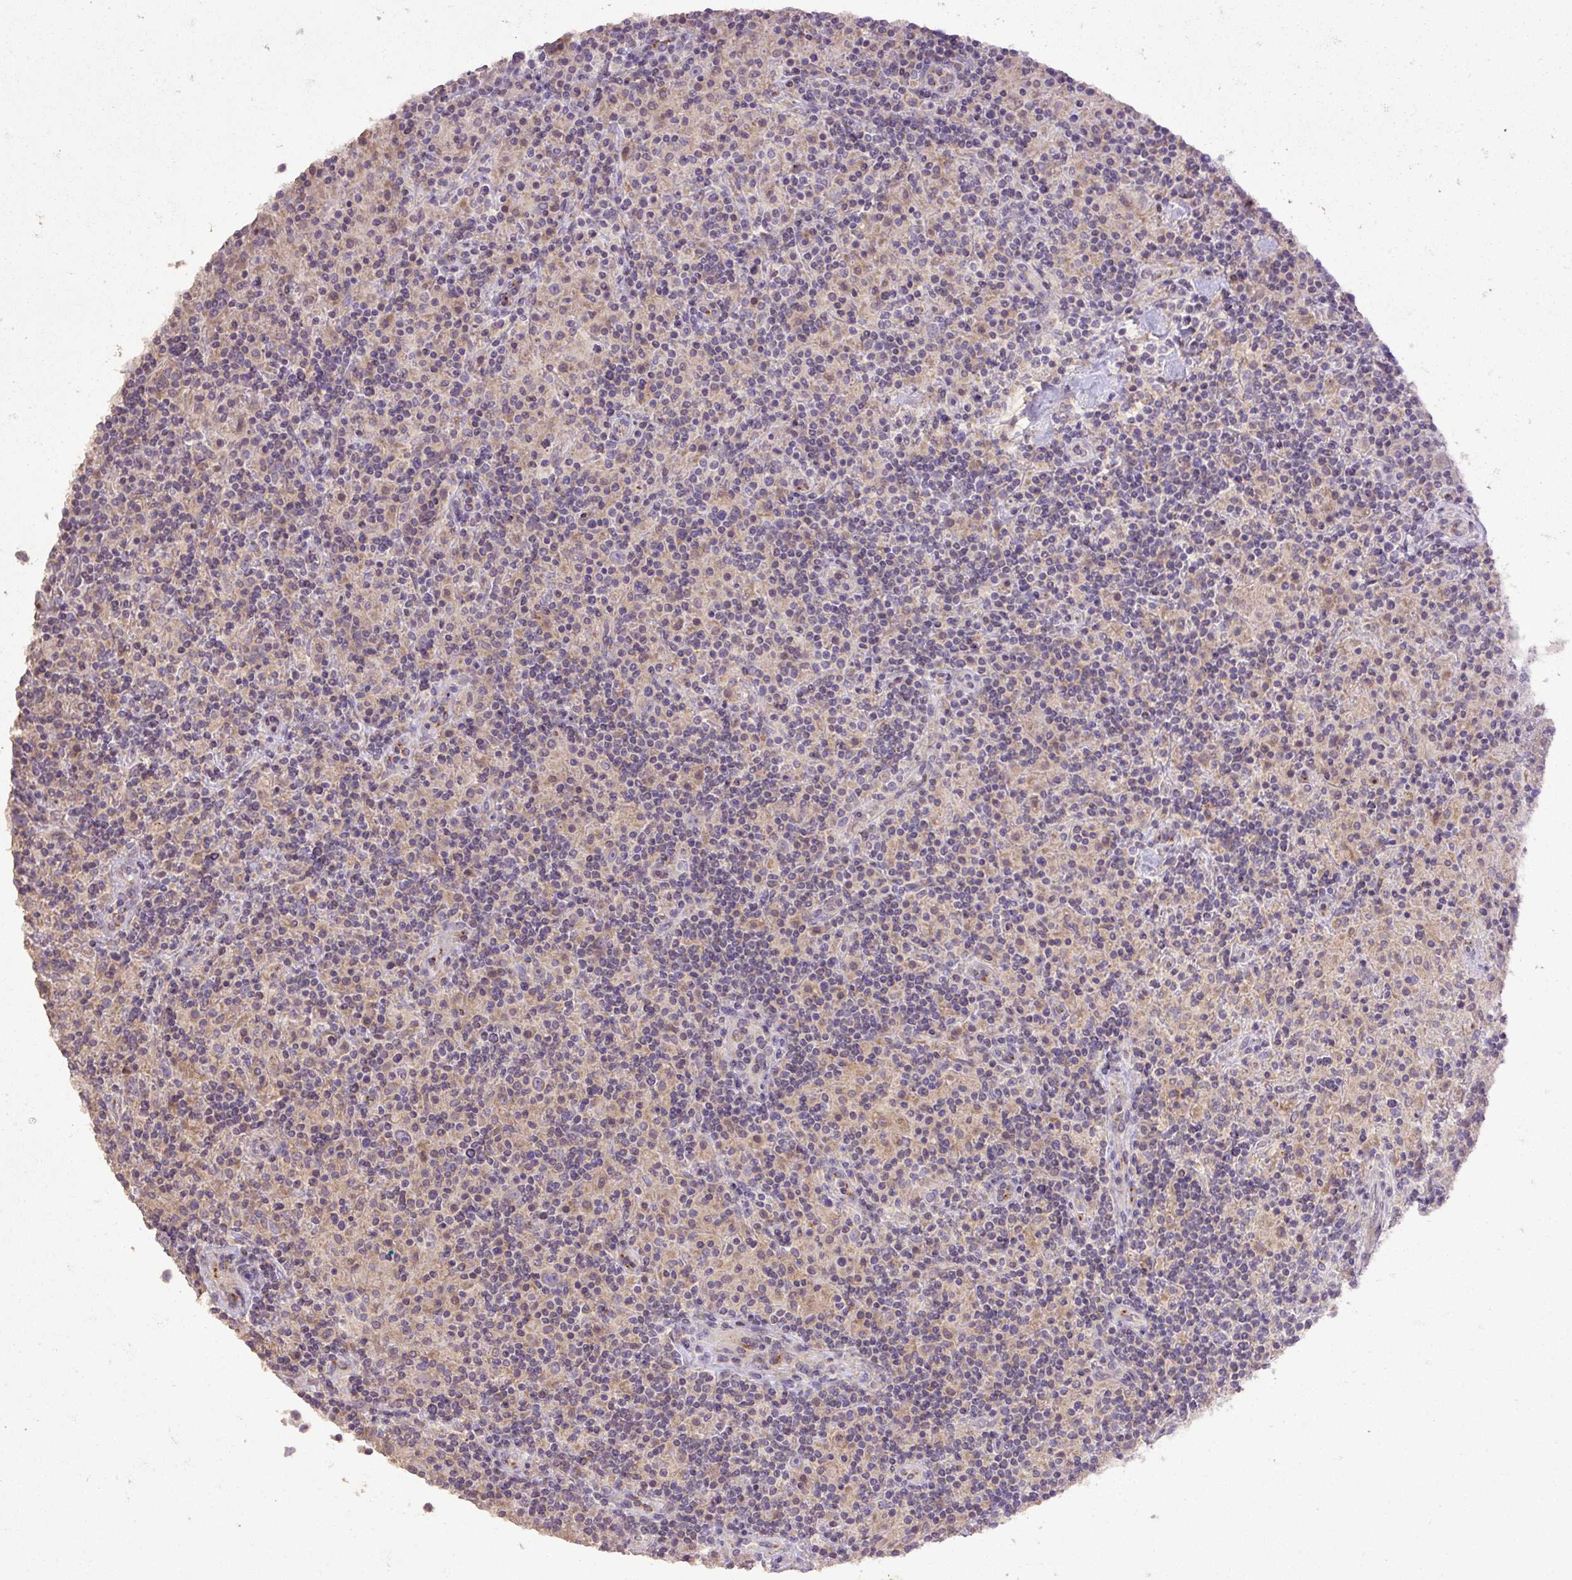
{"staining": {"intensity": "negative", "quantity": "none", "location": "none"}, "tissue": "lymphoma", "cell_type": "Tumor cells", "image_type": "cancer", "snomed": [{"axis": "morphology", "description": "Hodgkin's disease, NOS"}, {"axis": "topography", "description": "Lymph node"}], "caption": "The histopathology image shows no staining of tumor cells in lymphoma.", "gene": "ABR", "patient": {"sex": "male", "age": 70}}